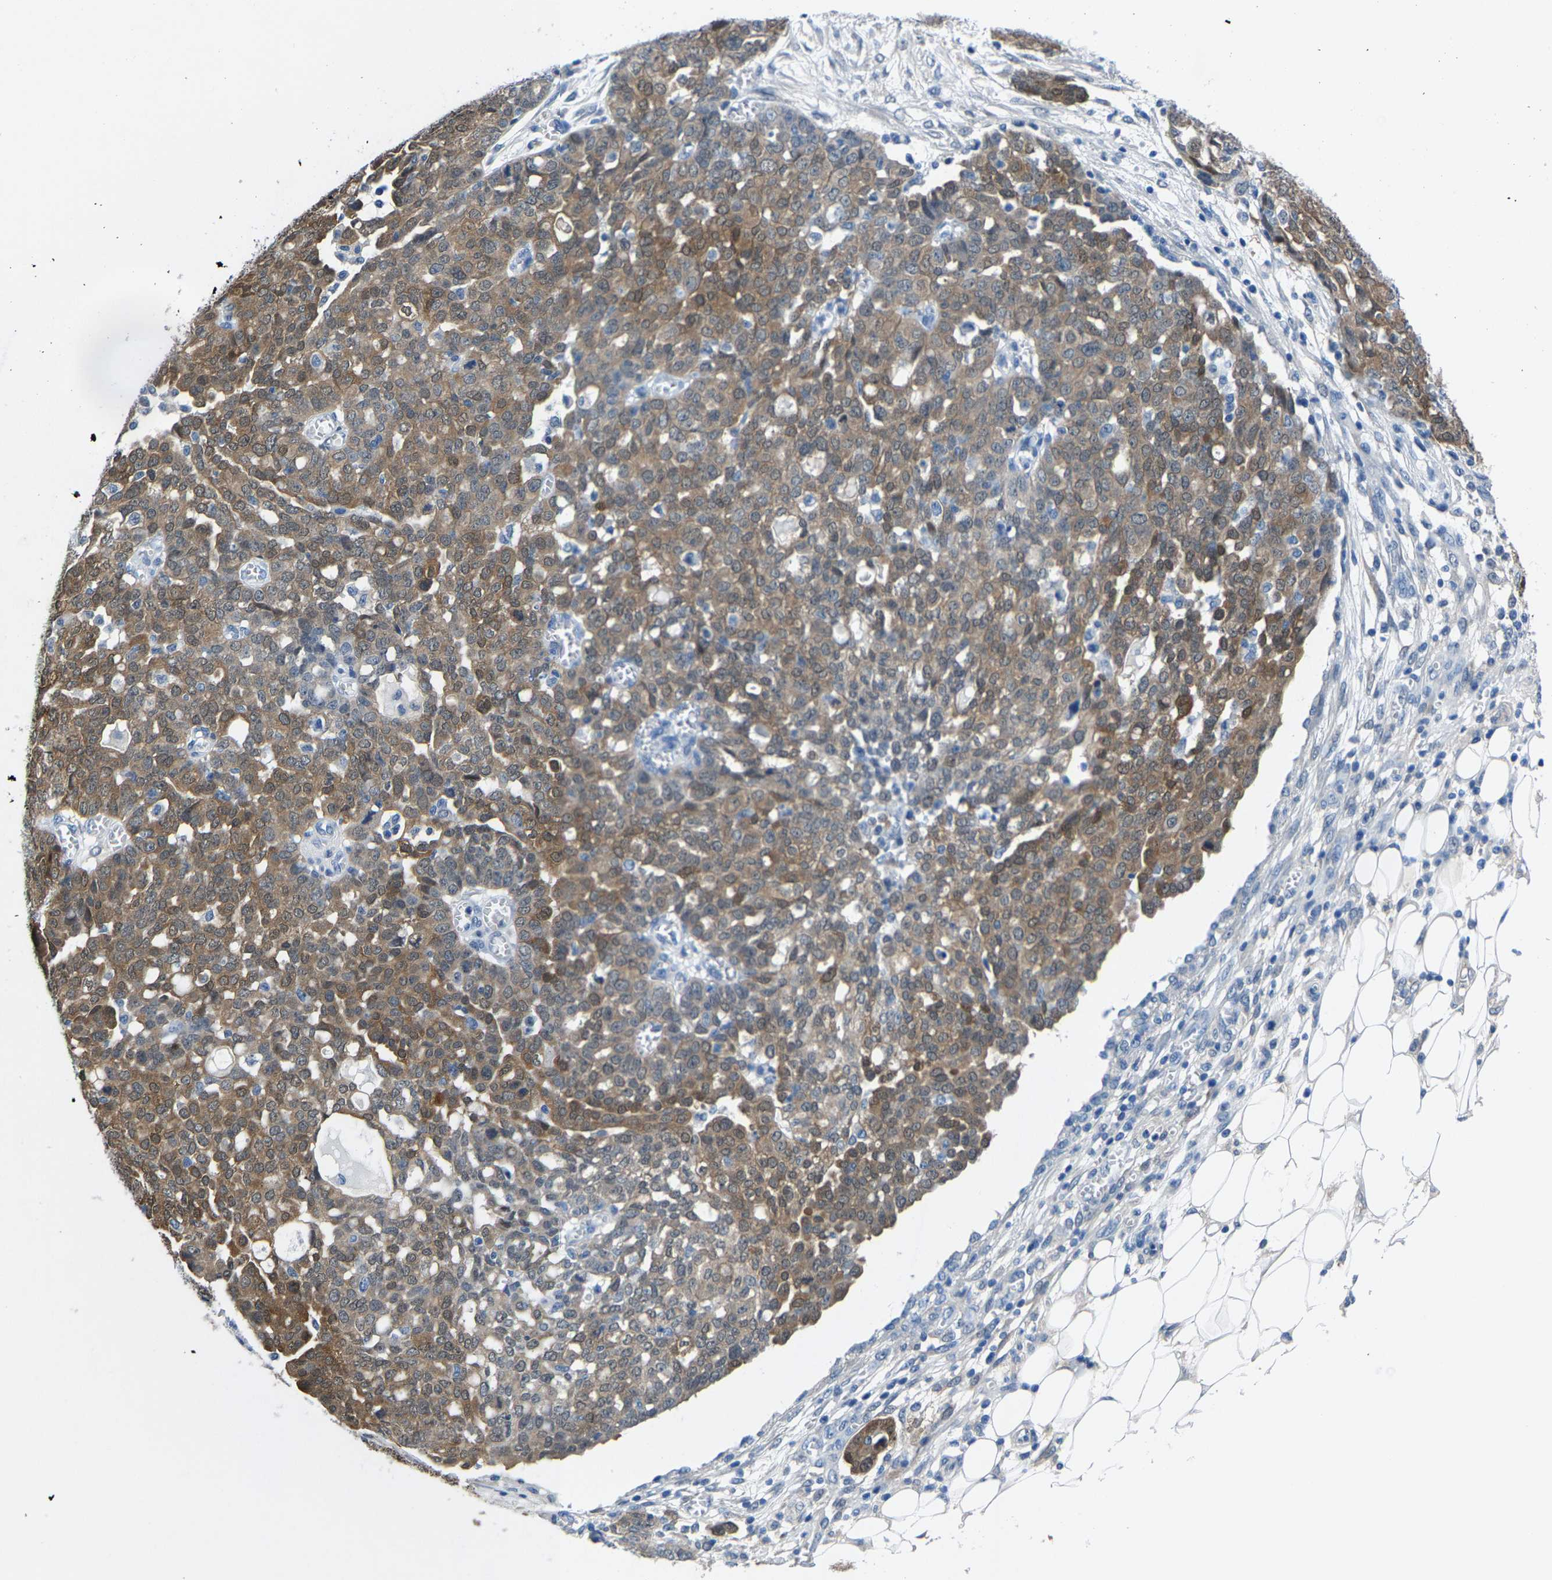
{"staining": {"intensity": "moderate", "quantity": ">75%", "location": "cytoplasmic/membranous"}, "tissue": "ovarian cancer", "cell_type": "Tumor cells", "image_type": "cancer", "snomed": [{"axis": "morphology", "description": "Cystadenocarcinoma, serous, NOS"}, {"axis": "topography", "description": "Soft tissue"}, {"axis": "topography", "description": "Ovary"}], "caption": "Human ovarian cancer (serous cystadenocarcinoma) stained for a protein (brown) demonstrates moderate cytoplasmic/membranous positive expression in about >75% of tumor cells.", "gene": "SSH3", "patient": {"sex": "female", "age": 57}}